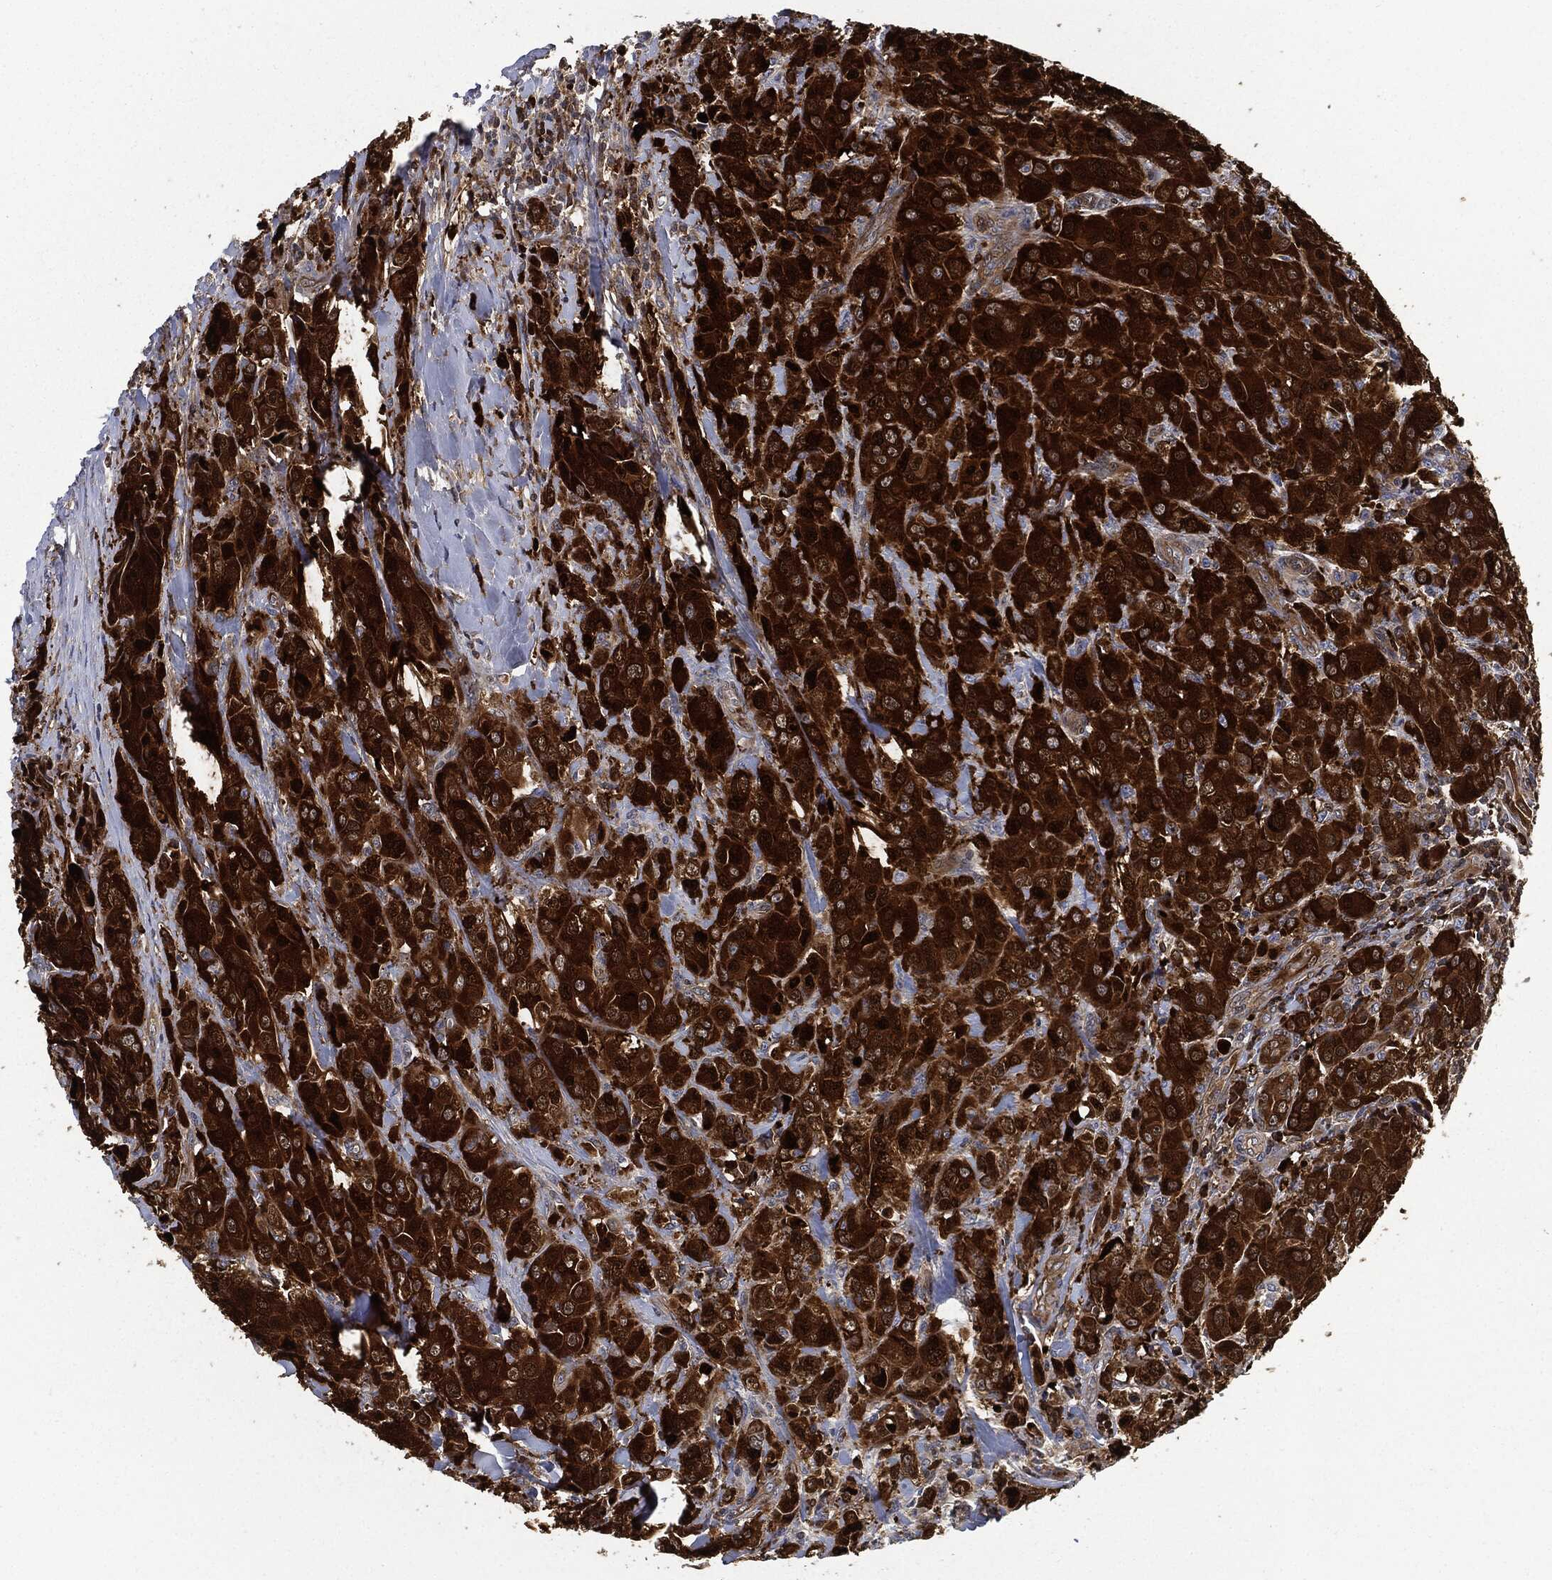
{"staining": {"intensity": "strong", "quantity": ">75%", "location": "cytoplasmic/membranous"}, "tissue": "breast cancer", "cell_type": "Tumor cells", "image_type": "cancer", "snomed": [{"axis": "morphology", "description": "Duct carcinoma"}, {"axis": "topography", "description": "Breast"}], "caption": "Protein staining demonstrates strong cytoplasmic/membranous expression in approximately >75% of tumor cells in breast cancer.", "gene": "PRDX2", "patient": {"sex": "female", "age": 43}}